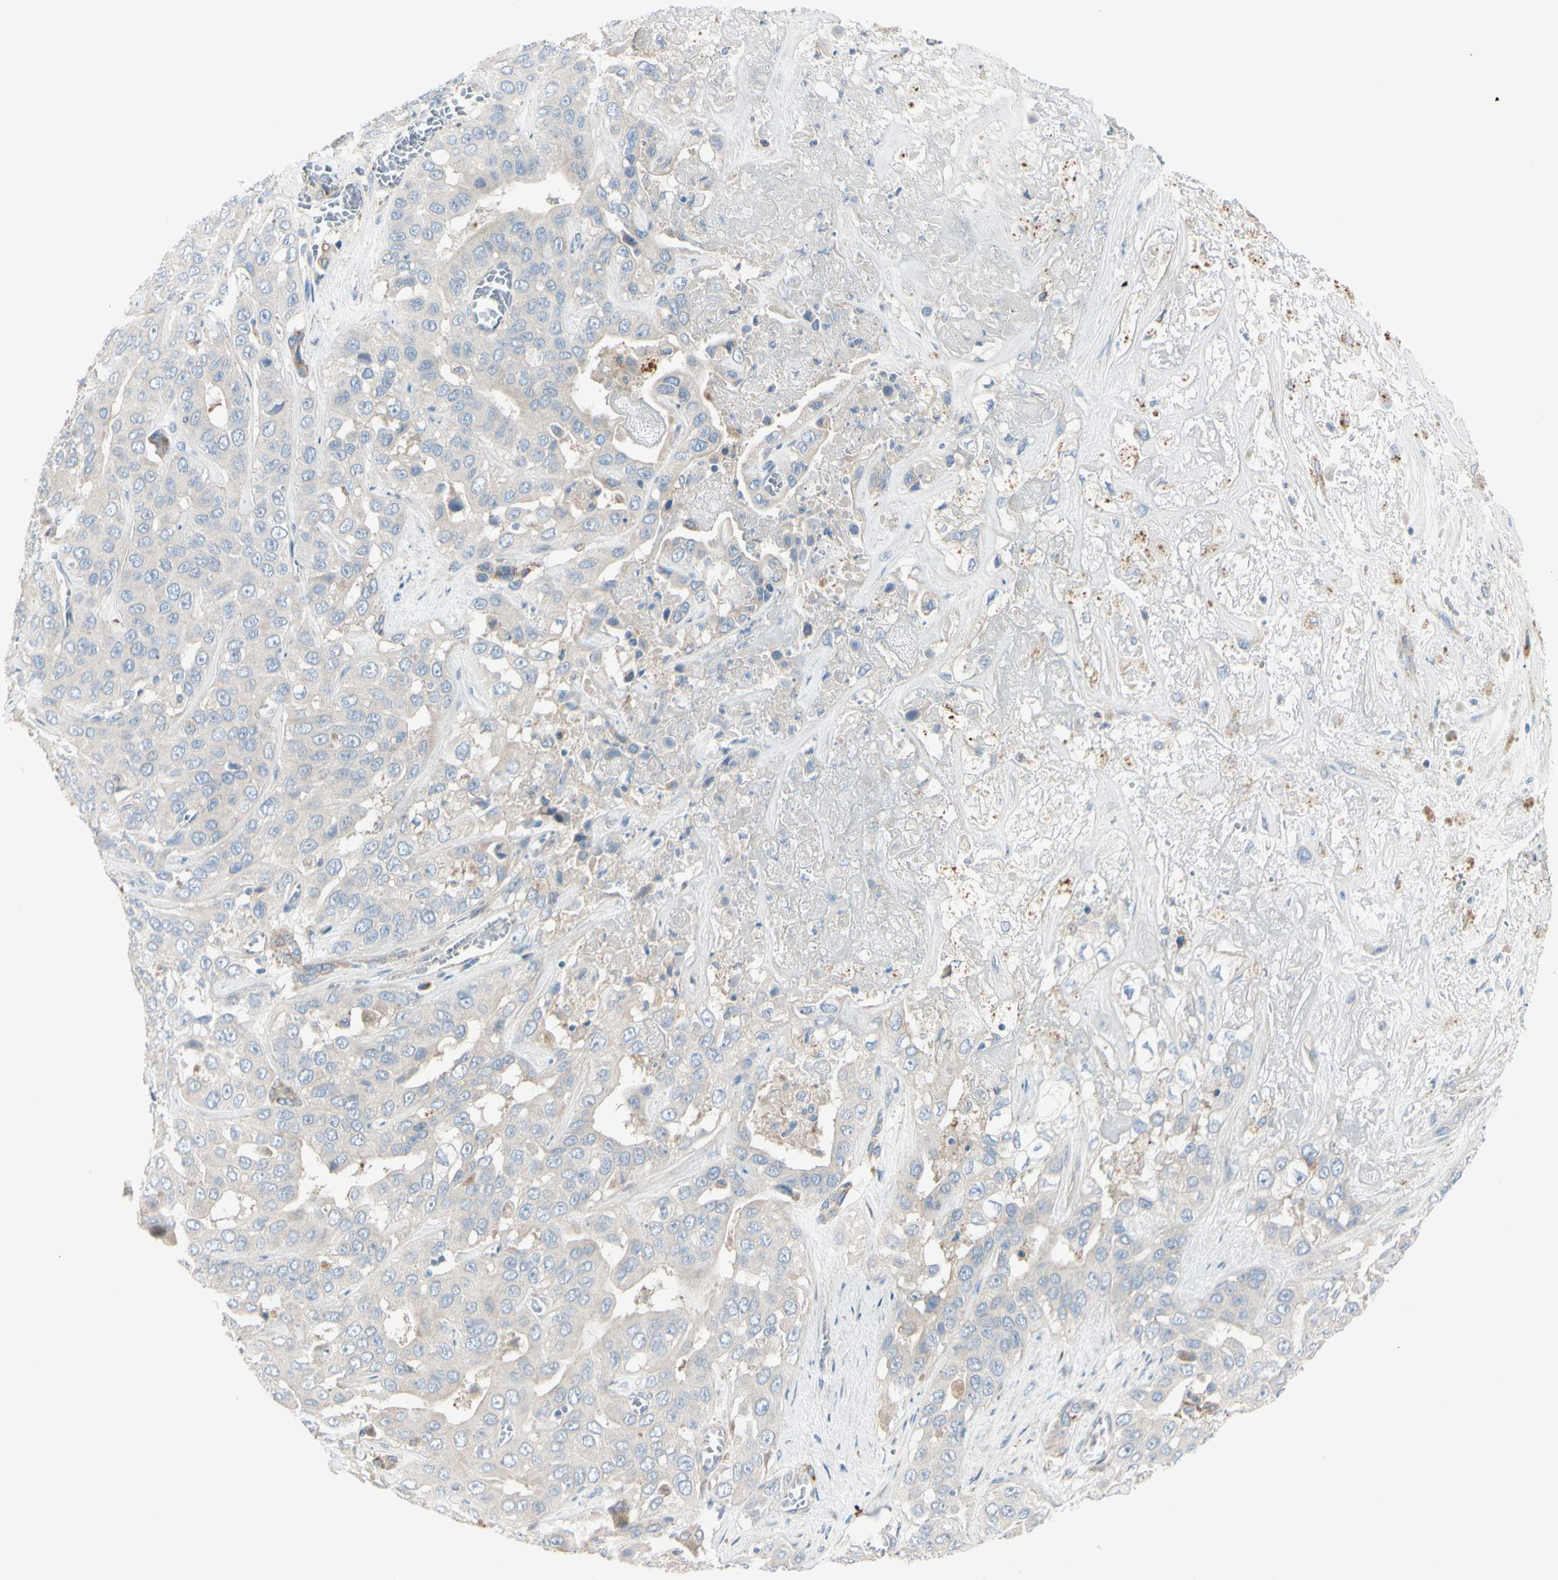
{"staining": {"intensity": "negative", "quantity": "none", "location": "none"}, "tissue": "liver cancer", "cell_type": "Tumor cells", "image_type": "cancer", "snomed": [{"axis": "morphology", "description": "Cholangiocarcinoma"}, {"axis": "topography", "description": "Liver"}], "caption": "The immunohistochemistry photomicrograph has no significant positivity in tumor cells of liver cholangiocarcinoma tissue.", "gene": "EPHA3", "patient": {"sex": "female", "age": 52}}